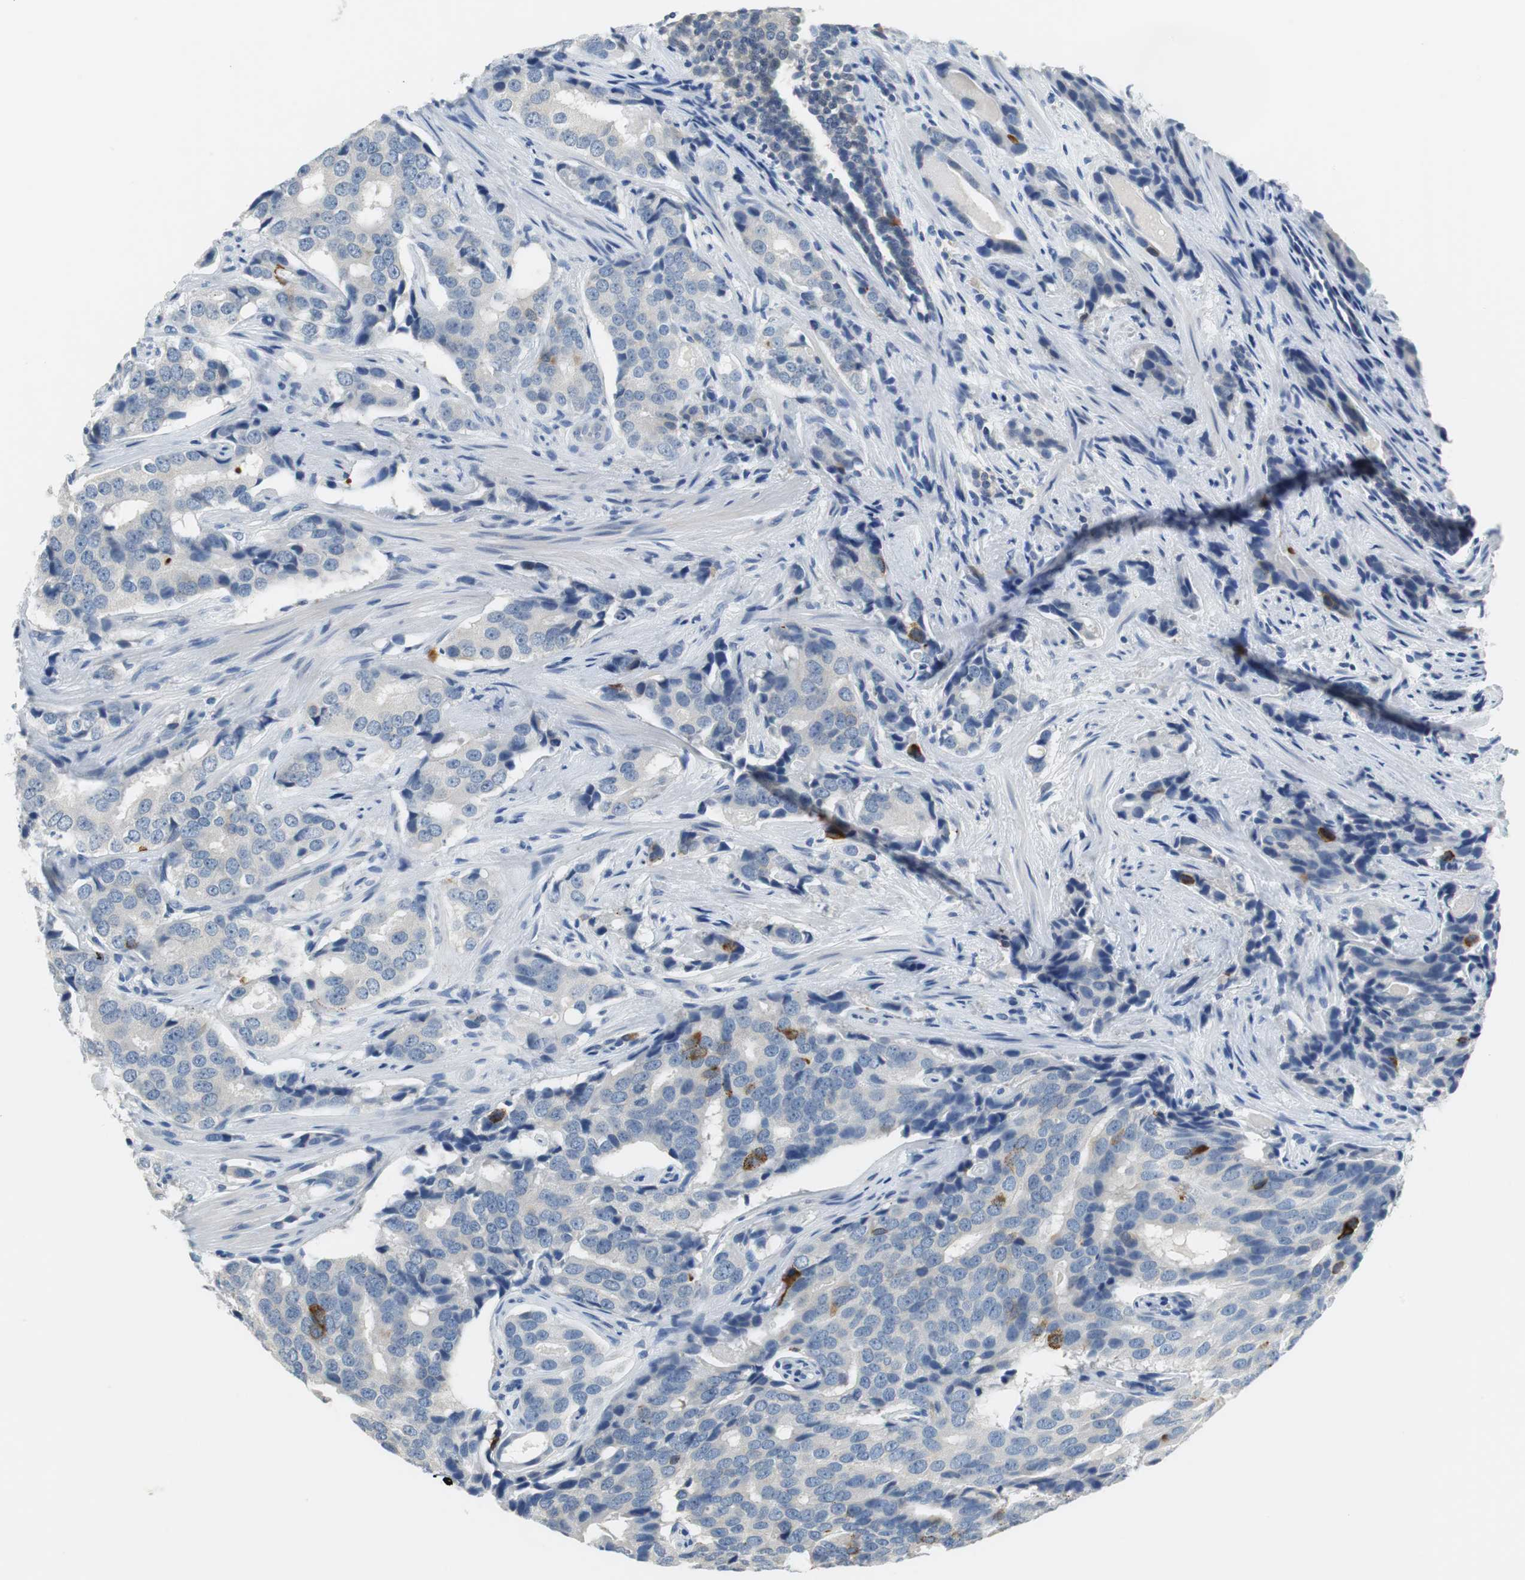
{"staining": {"intensity": "moderate", "quantity": "<25%", "location": "cytoplasmic/membranous"}, "tissue": "prostate cancer", "cell_type": "Tumor cells", "image_type": "cancer", "snomed": [{"axis": "morphology", "description": "Adenocarcinoma, High grade"}, {"axis": "topography", "description": "Prostate"}], "caption": "IHC image of human prostate cancer (high-grade adenocarcinoma) stained for a protein (brown), which reveals low levels of moderate cytoplasmic/membranous positivity in approximately <25% of tumor cells.", "gene": "GLCCI1", "patient": {"sex": "male", "age": 58}}